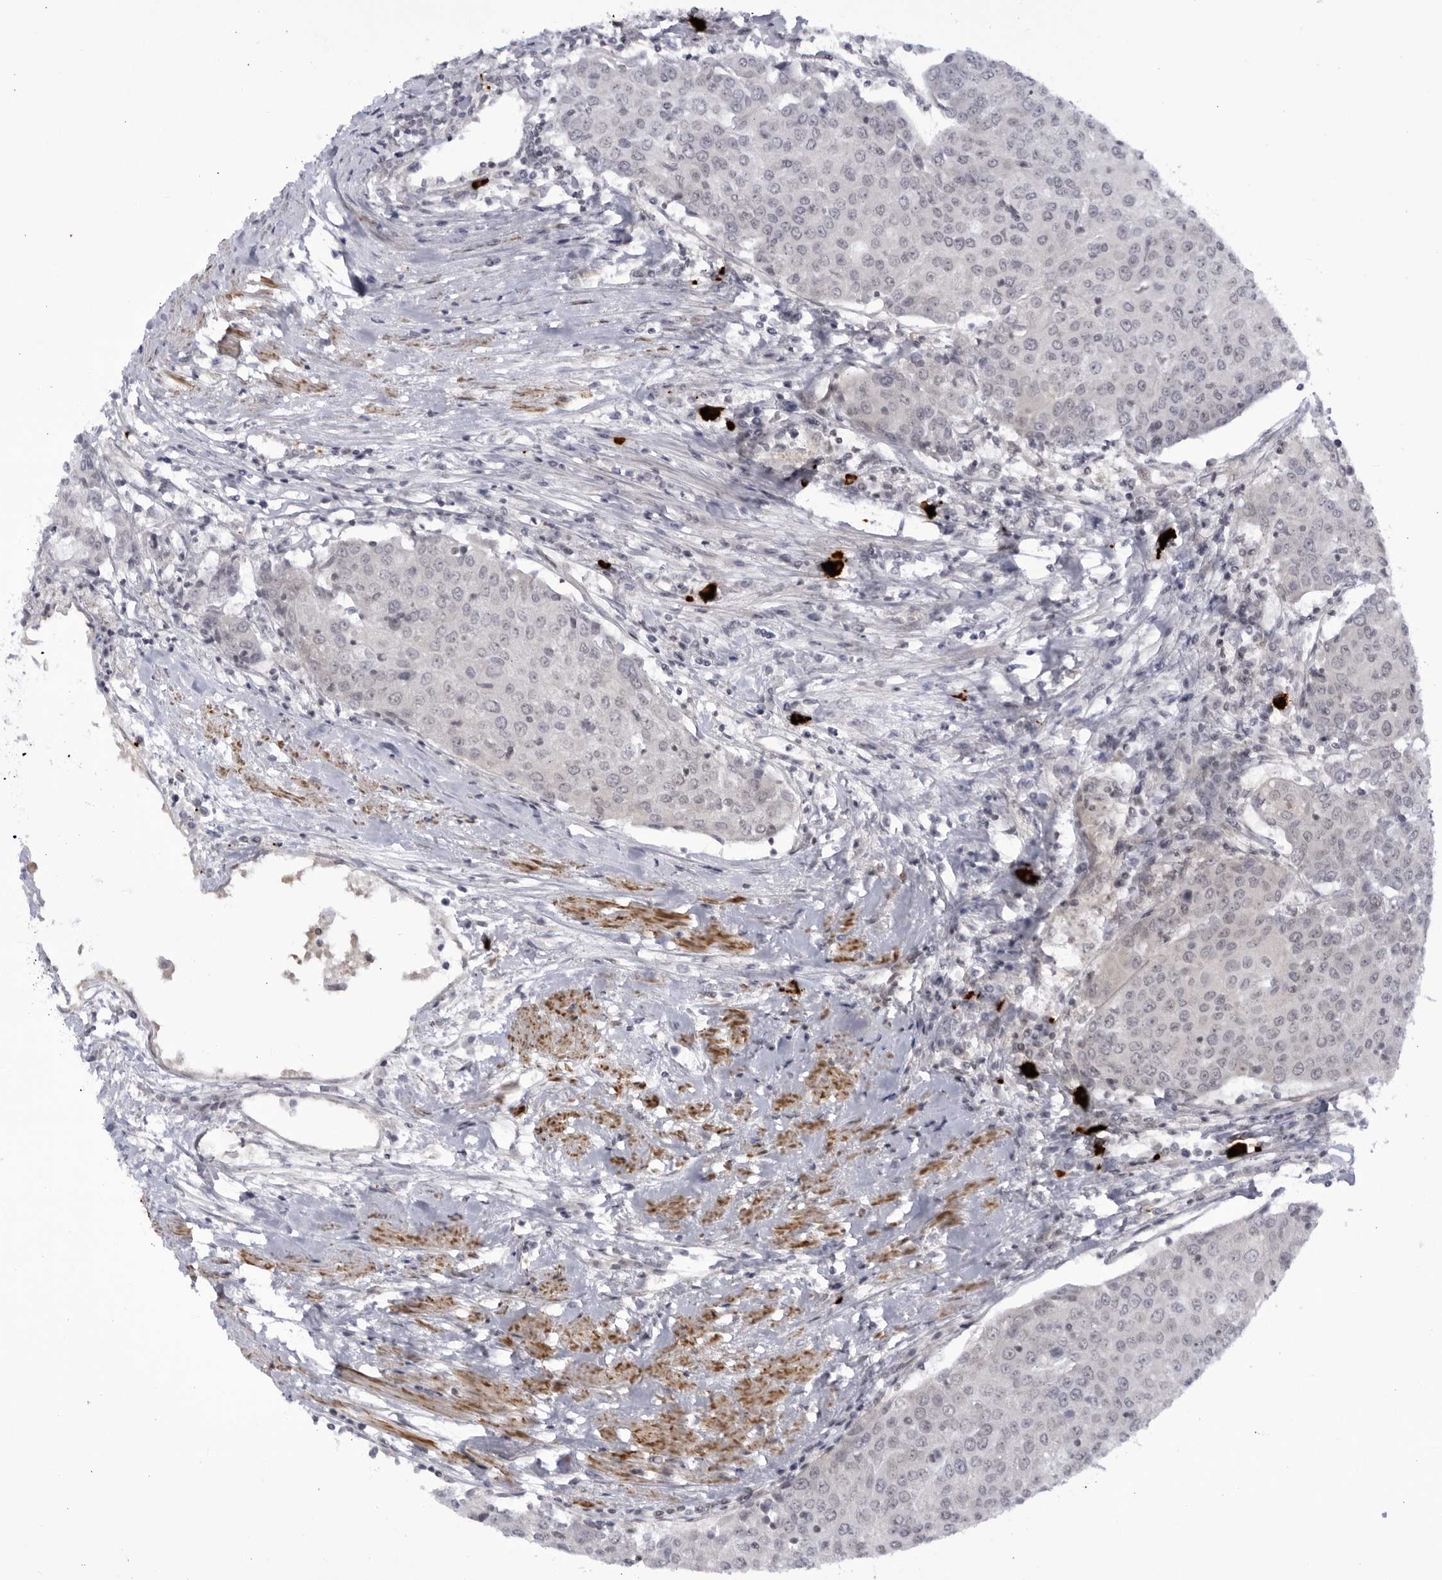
{"staining": {"intensity": "negative", "quantity": "none", "location": "none"}, "tissue": "urothelial cancer", "cell_type": "Tumor cells", "image_type": "cancer", "snomed": [{"axis": "morphology", "description": "Urothelial carcinoma, High grade"}, {"axis": "topography", "description": "Urinary bladder"}], "caption": "Urothelial cancer stained for a protein using IHC displays no expression tumor cells.", "gene": "CNBD1", "patient": {"sex": "female", "age": 85}}